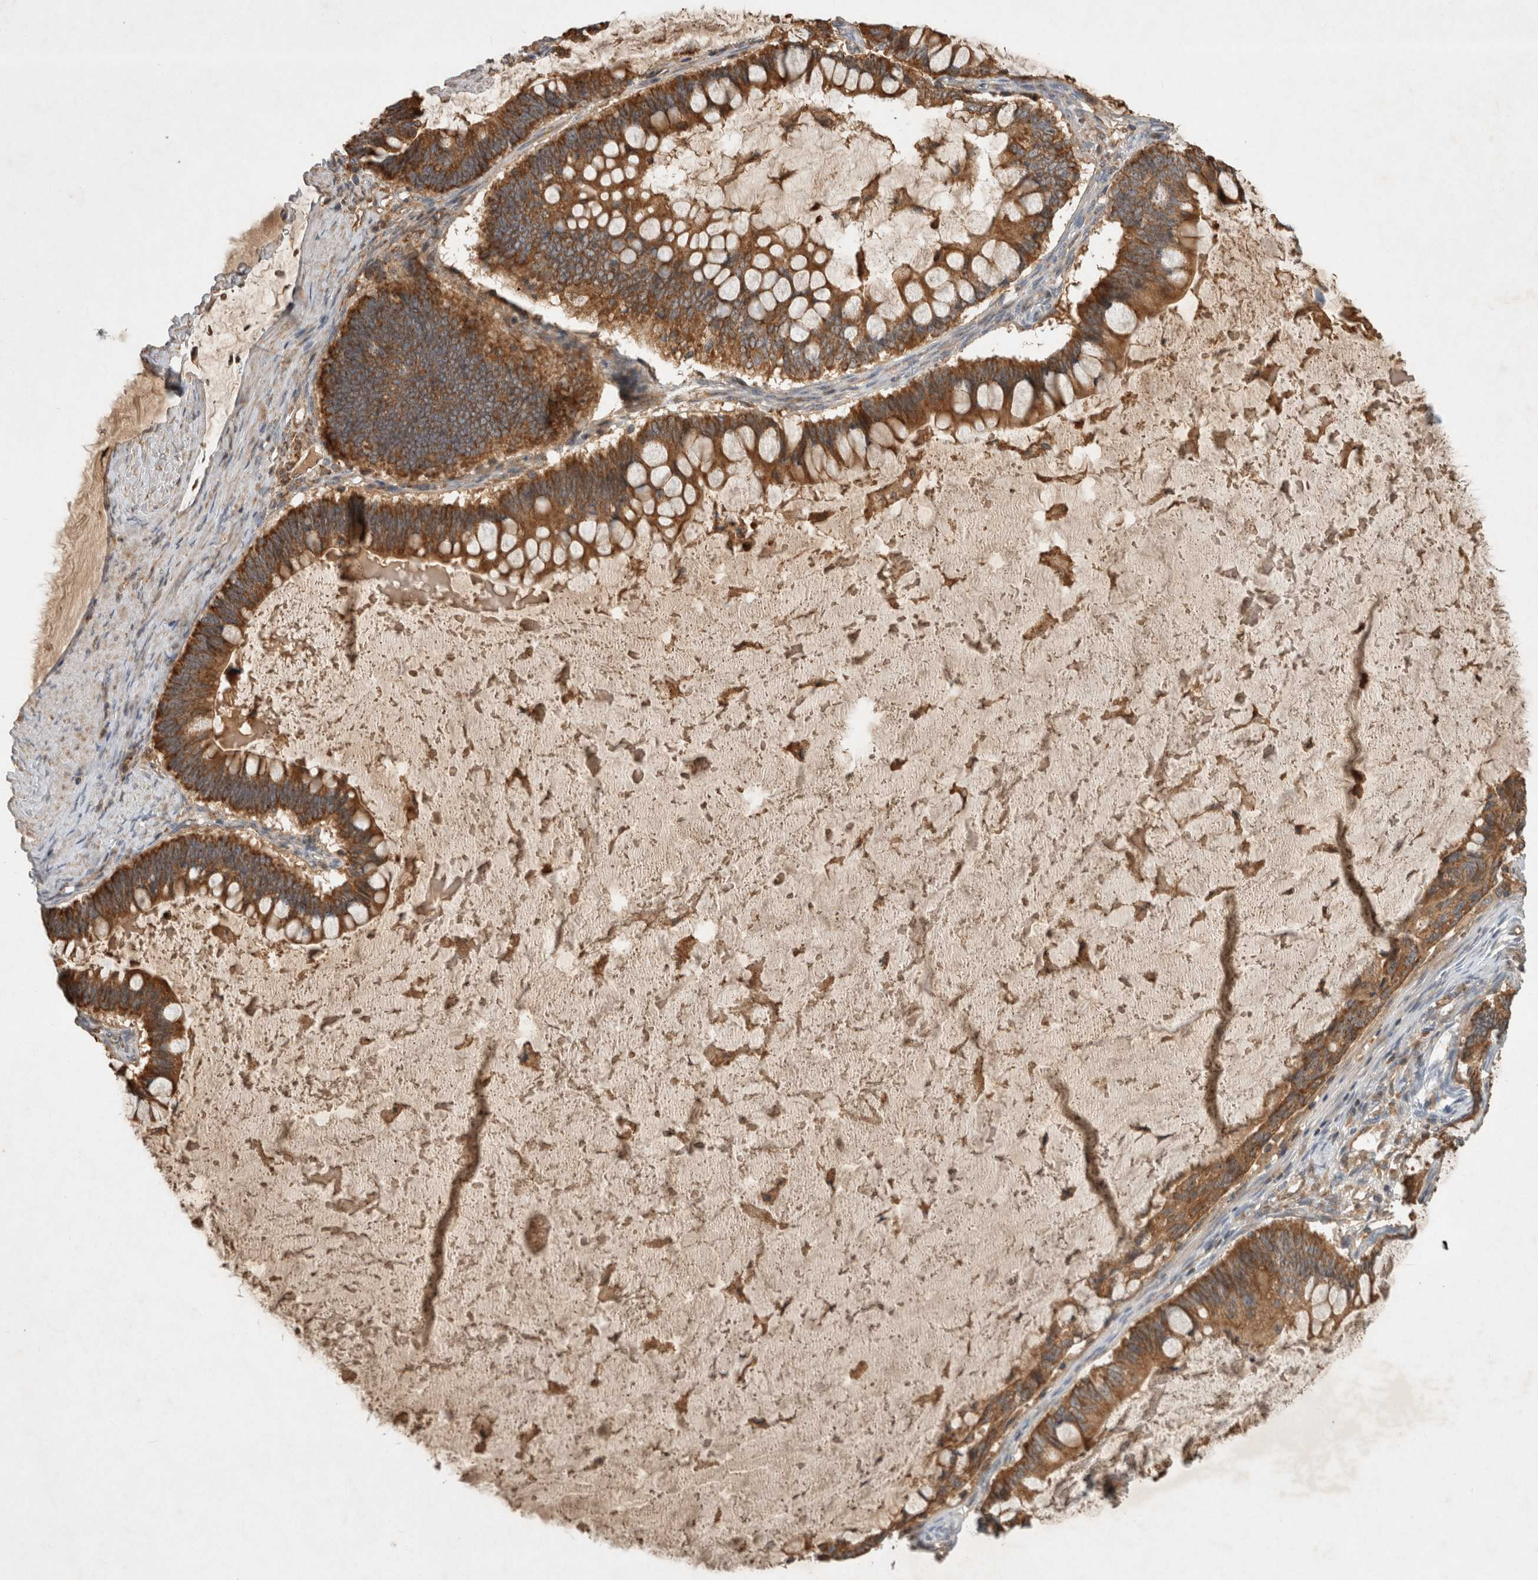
{"staining": {"intensity": "strong", "quantity": ">75%", "location": "cytoplasmic/membranous"}, "tissue": "ovarian cancer", "cell_type": "Tumor cells", "image_type": "cancer", "snomed": [{"axis": "morphology", "description": "Cystadenocarcinoma, mucinous, NOS"}, {"axis": "topography", "description": "Ovary"}], "caption": "Immunohistochemical staining of human mucinous cystadenocarcinoma (ovarian) displays high levels of strong cytoplasmic/membranous protein positivity in approximately >75% of tumor cells. Immunohistochemistry (ihc) stains the protein of interest in brown and the nuclei are stained blue.", "gene": "SERAC1", "patient": {"sex": "female", "age": 61}}